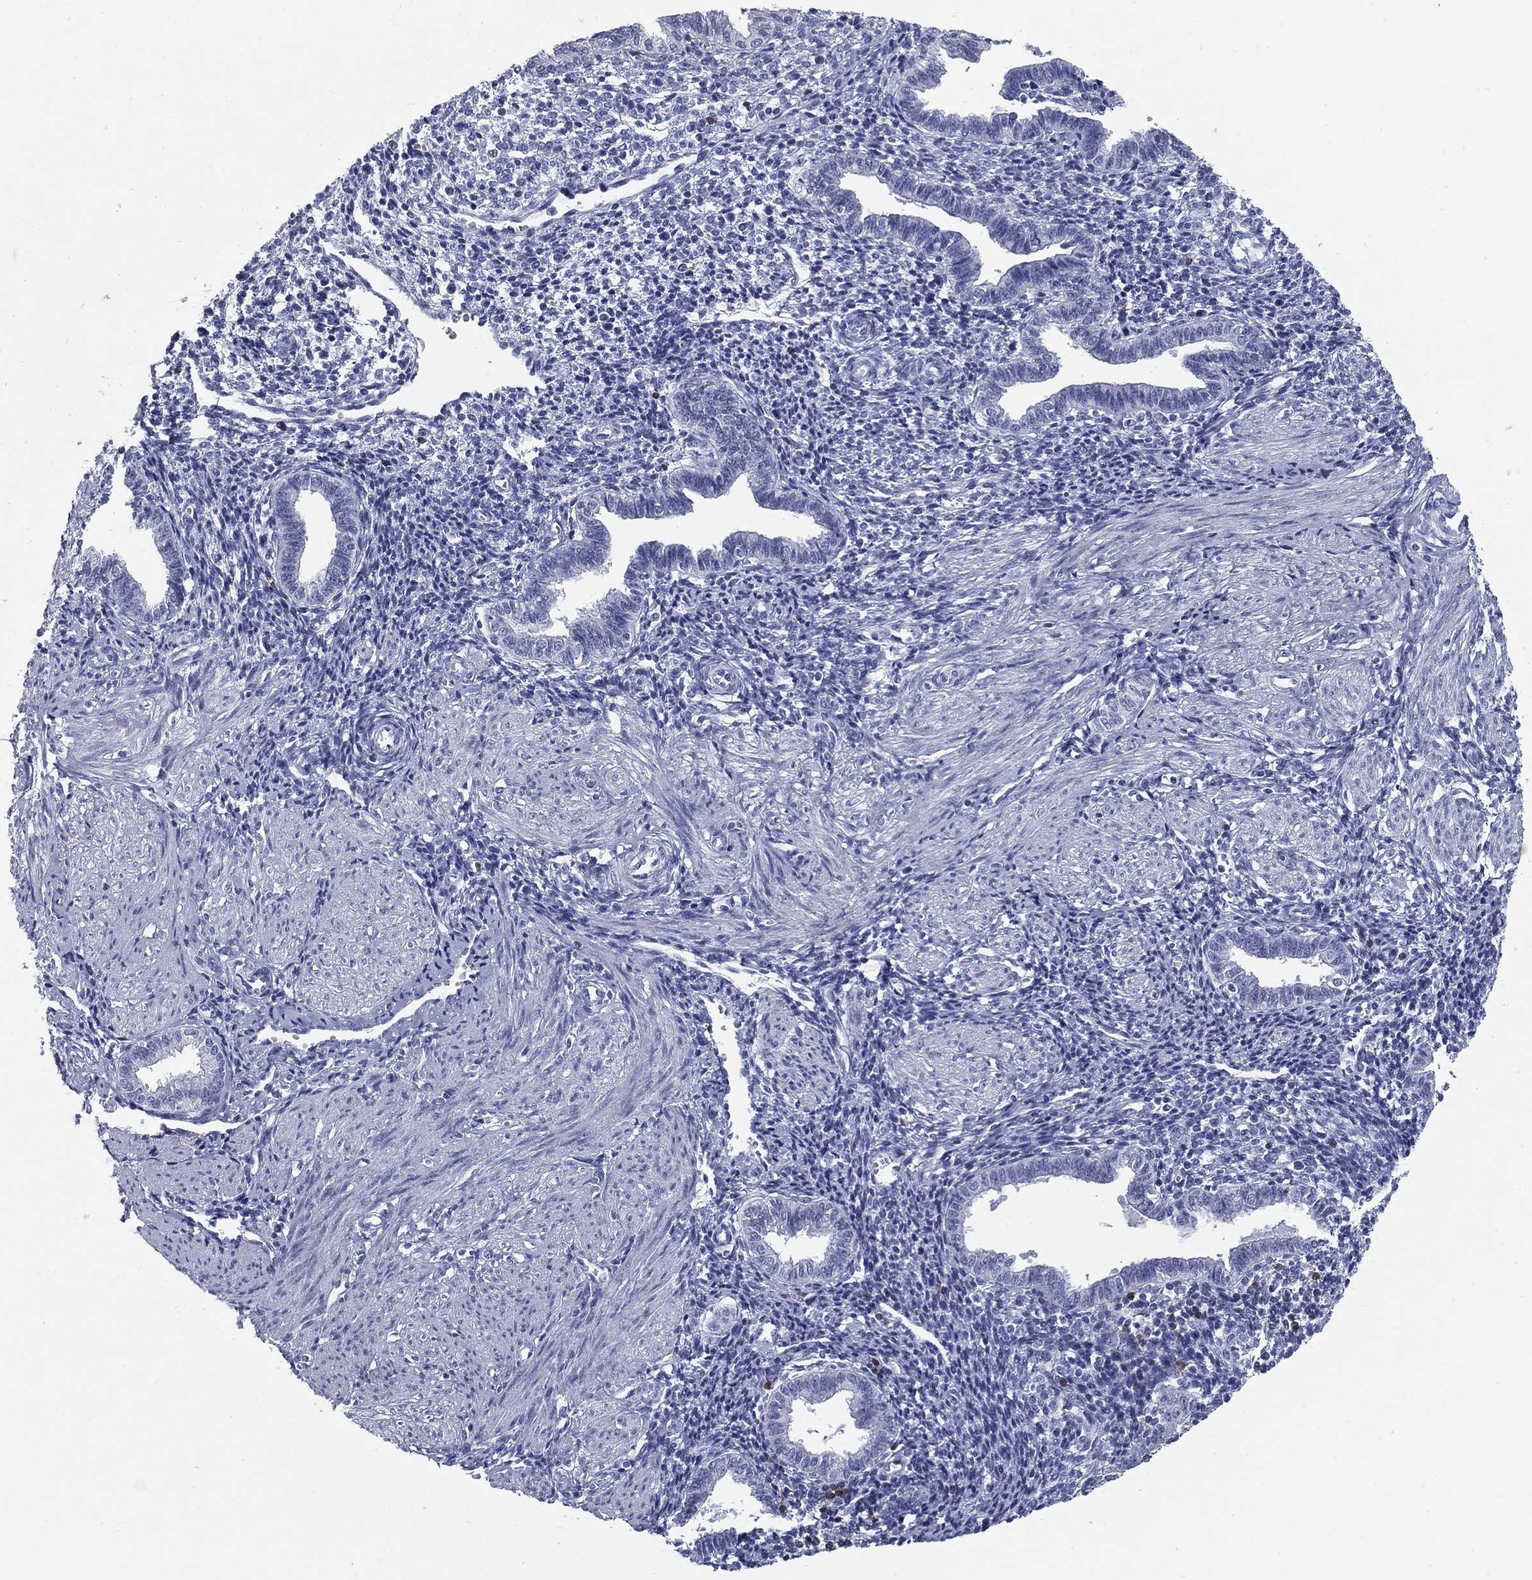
{"staining": {"intensity": "negative", "quantity": "none", "location": "none"}, "tissue": "endometrium", "cell_type": "Cells in endometrial stroma", "image_type": "normal", "snomed": [{"axis": "morphology", "description": "Normal tissue, NOS"}, {"axis": "topography", "description": "Endometrium"}], "caption": "Protein analysis of unremarkable endometrium demonstrates no significant staining in cells in endometrial stroma.", "gene": "CD79B", "patient": {"sex": "female", "age": 37}}